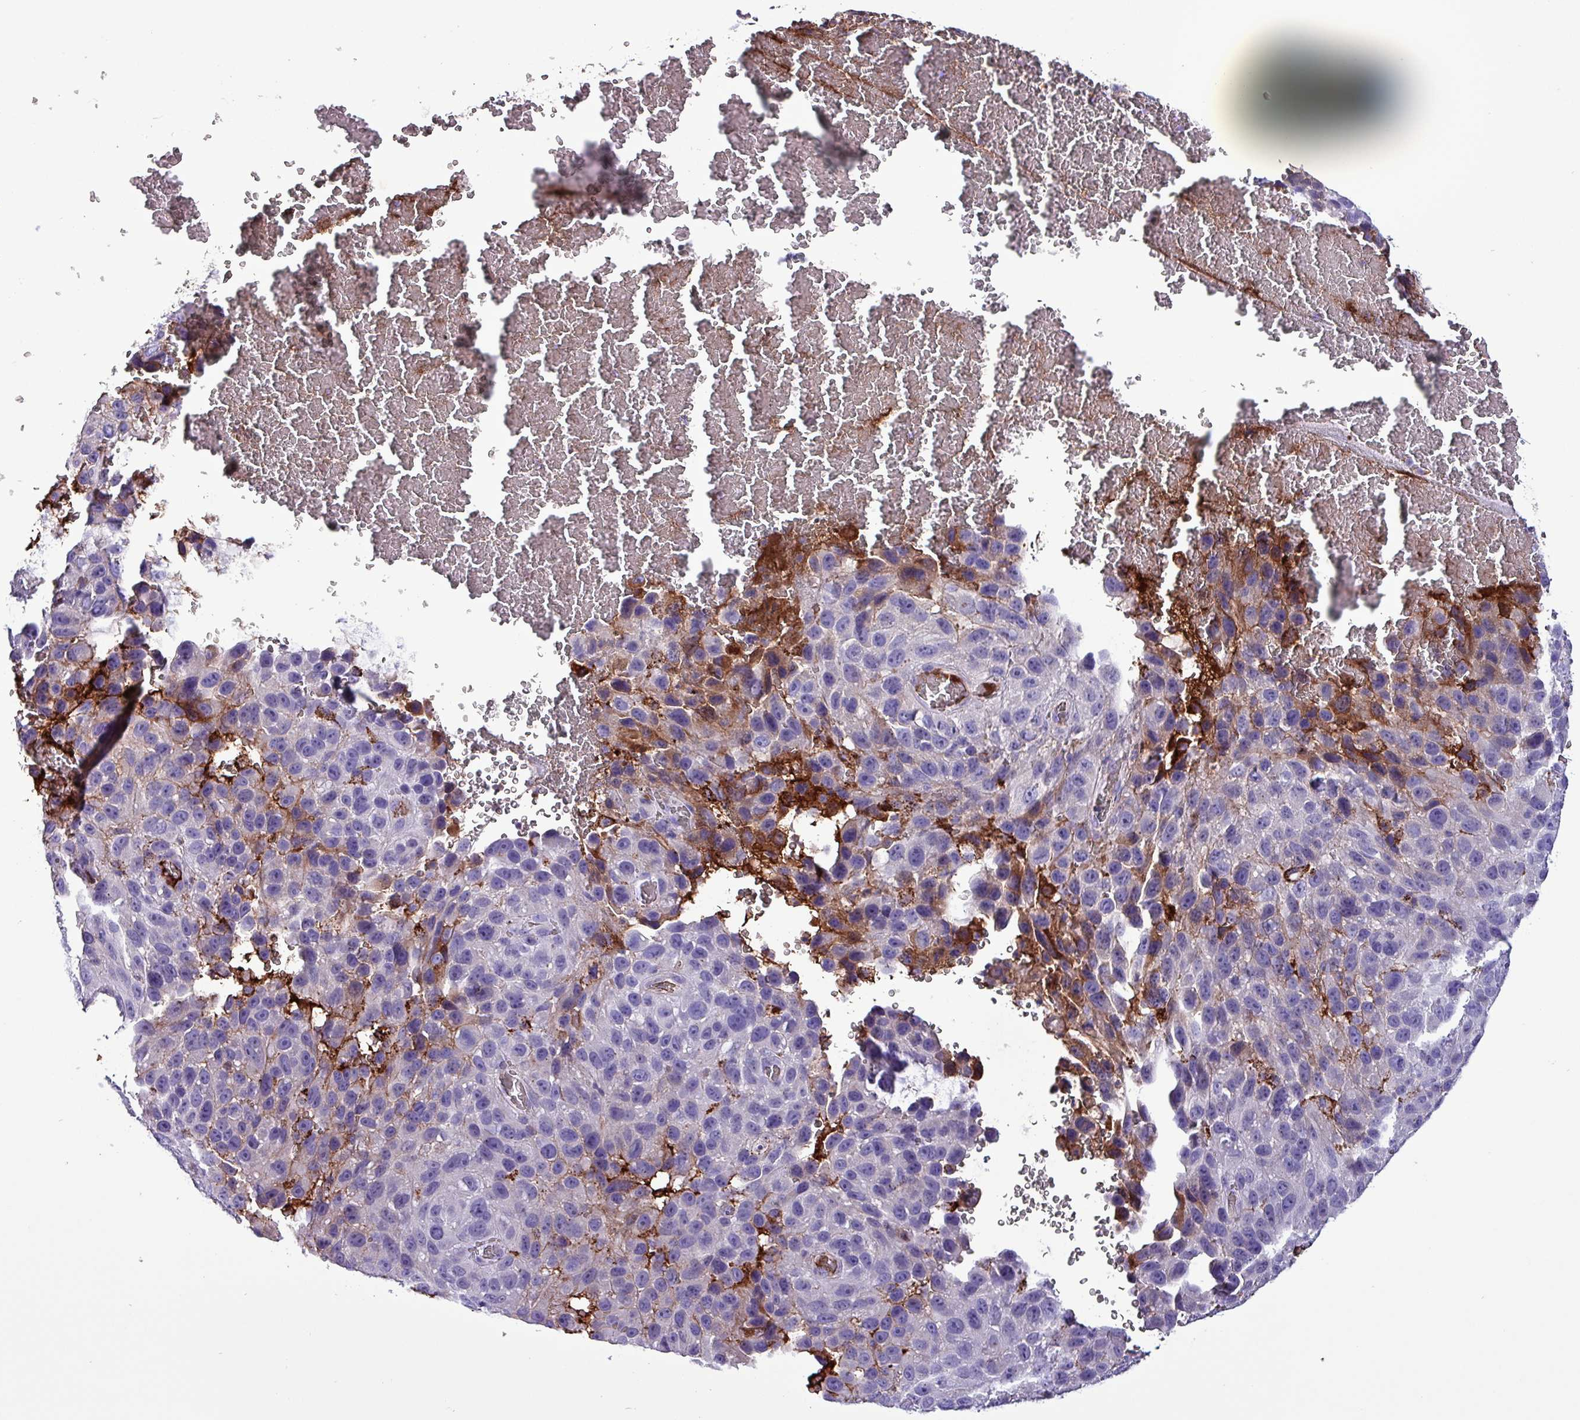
{"staining": {"intensity": "moderate", "quantity": "<25%", "location": "cytoplasmic/membranous"}, "tissue": "melanoma", "cell_type": "Tumor cells", "image_type": "cancer", "snomed": [{"axis": "morphology", "description": "Malignant melanoma, NOS"}, {"axis": "topography", "description": "Skin"}], "caption": "Moderate cytoplasmic/membranous protein expression is present in approximately <25% of tumor cells in melanoma.", "gene": "HP", "patient": {"sex": "female", "age": 96}}